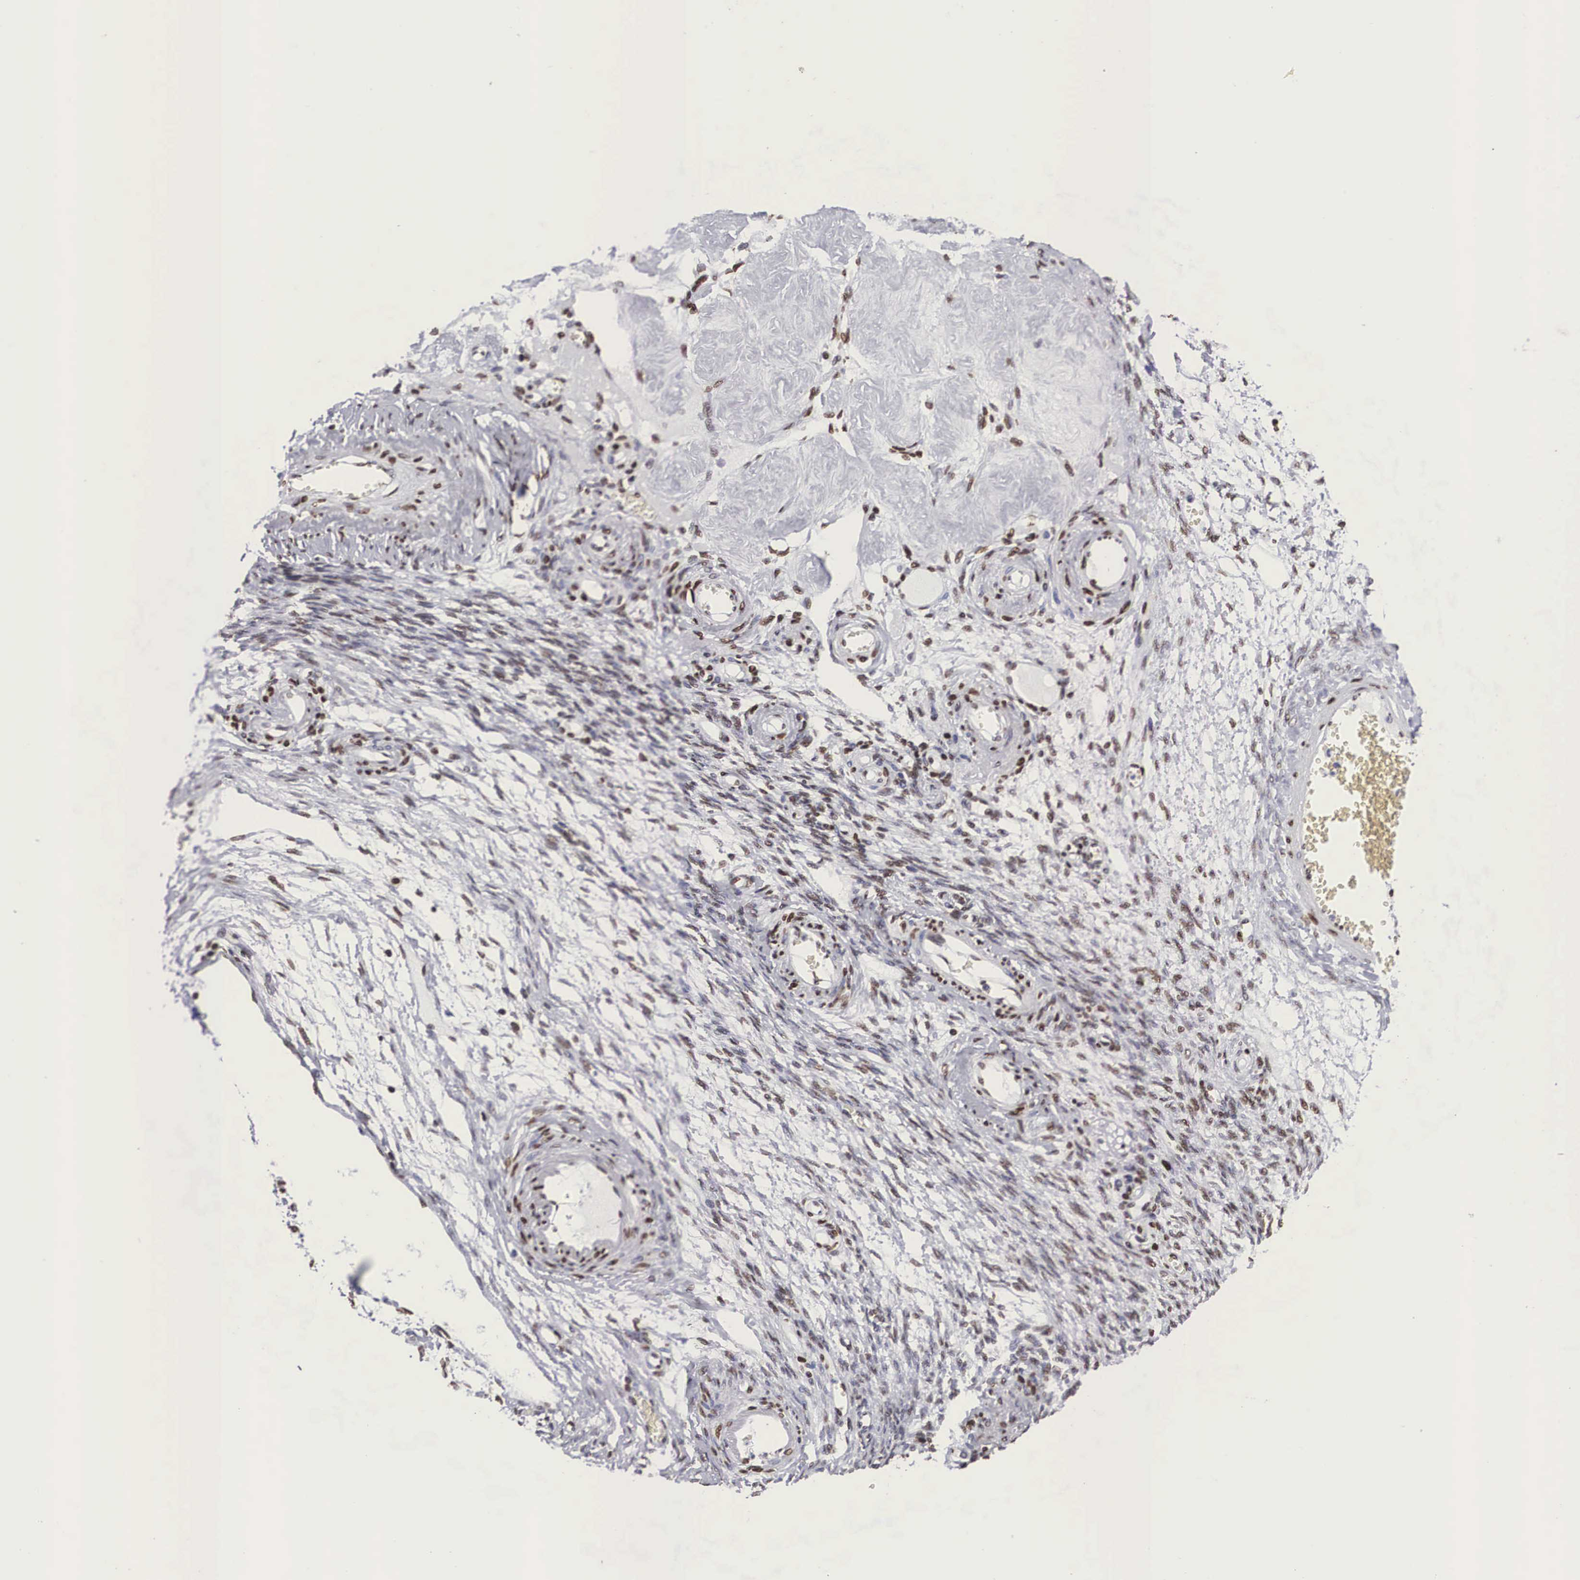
{"staining": {"intensity": "moderate", "quantity": "25%-75%", "location": "nuclear"}, "tissue": "ovarian cancer", "cell_type": "Tumor cells", "image_type": "cancer", "snomed": [{"axis": "morphology", "description": "Cystadenocarcinoma, mucinous, NOS"}, {"axis": "topography", "description": "Ovary"}], "caption": "A brown stain shows moderate nuclear positivity of a protein in mucinous cystadenocarcinoma (ovarian) tumor cells.", "gene": "MECP2", "patient": {"sex": "female", "age": 57}}